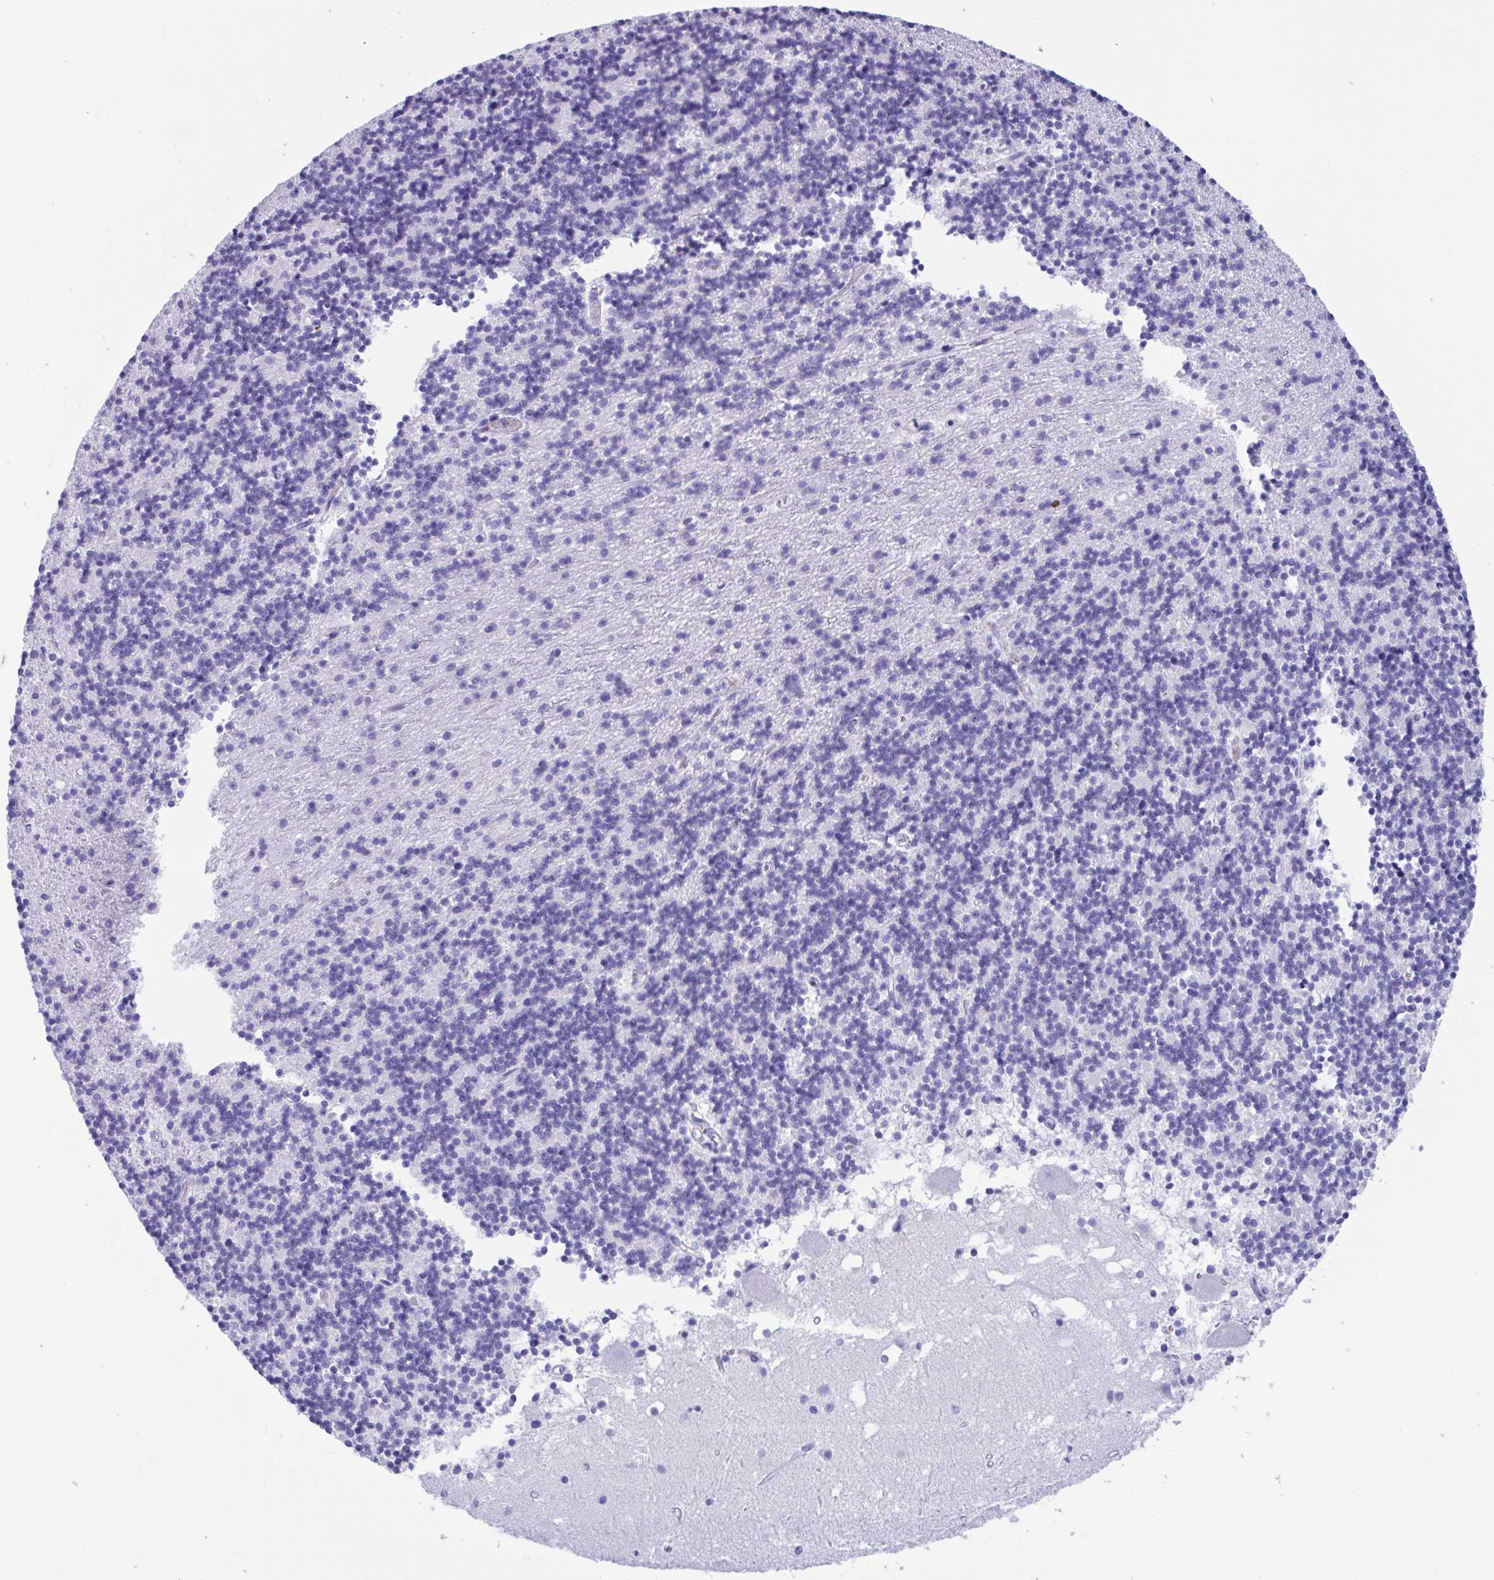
{"staining": {"intensity": "negative", "quantity": "none", "location": "none"}, "tissue": "cerebellum", "cell_type": "Cells in granular layer", "image_type": "normal", "snomed": [{"axis": "morphology", "description": "Normal tissue, NOS"}, {"axis": "topography", "description": "Cerebellum"}], "caption": "Cells in granular layer show no significant protein expression in unremarkable cerebellum.", "gene": "ZNF850", "patient": {"sex": "male", "age": 54}}